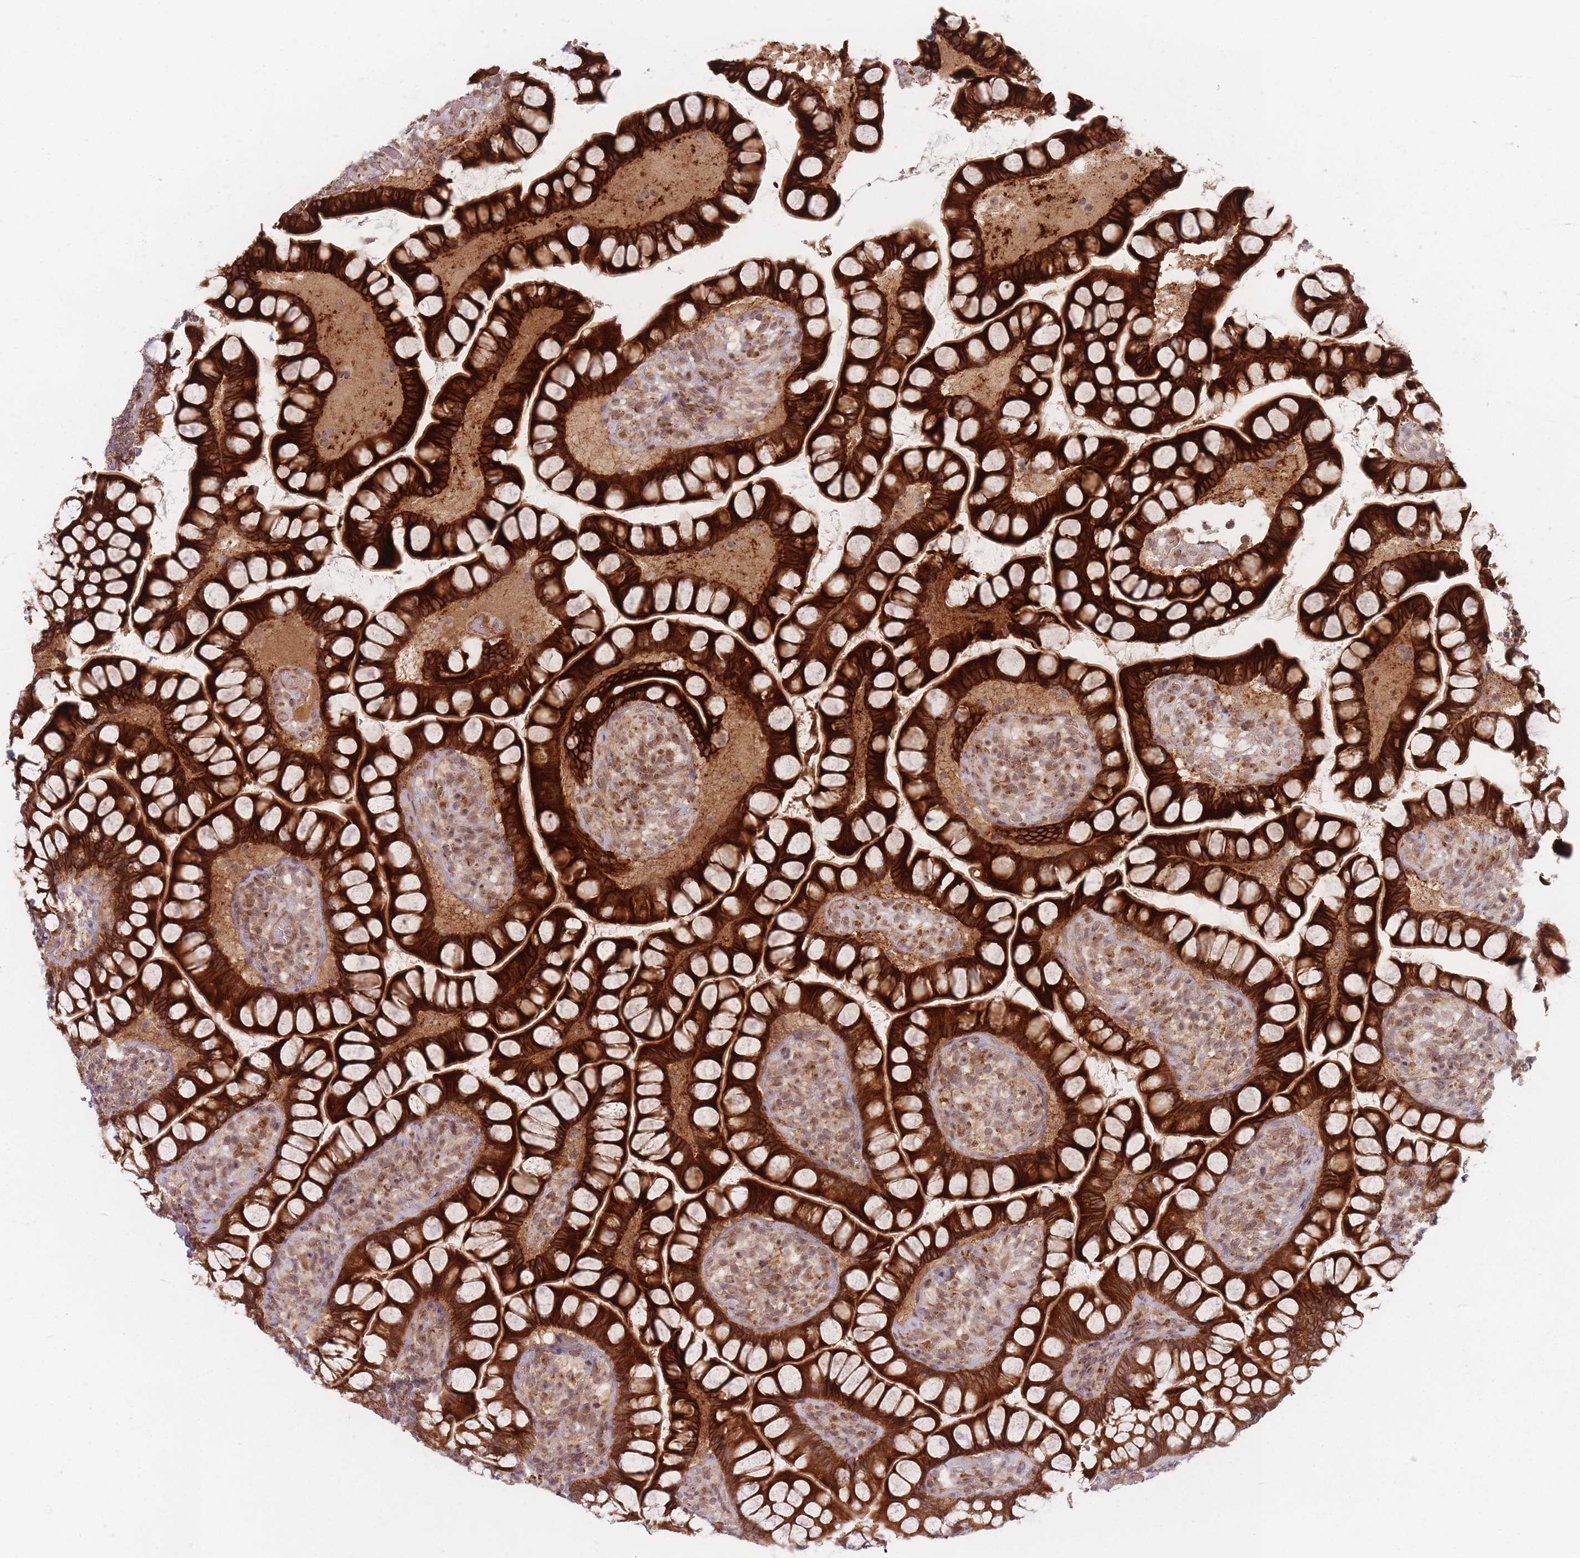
{"staining": {"intensity": "strong", "quantity": ">75%", "location": "cytoplasmic/membranous"}, "tissue": "small intestine", "cell_type": "Glandular cells", "image_type": "normal", "snomed": [{"axis": "morphology", "description": "Normal tissue, NOS"}, {"axis": "topography", "description": "Small intestine"}], "caption": "Immunohistochemistry (IHC) (DAB) staining of unremarkable small intestine demonstrates strong cytoplasmic/membranous protein positivity in about >75% of glandular cells.", "gene": "RADX", "patient": {"sex": "male", "age": 70}}